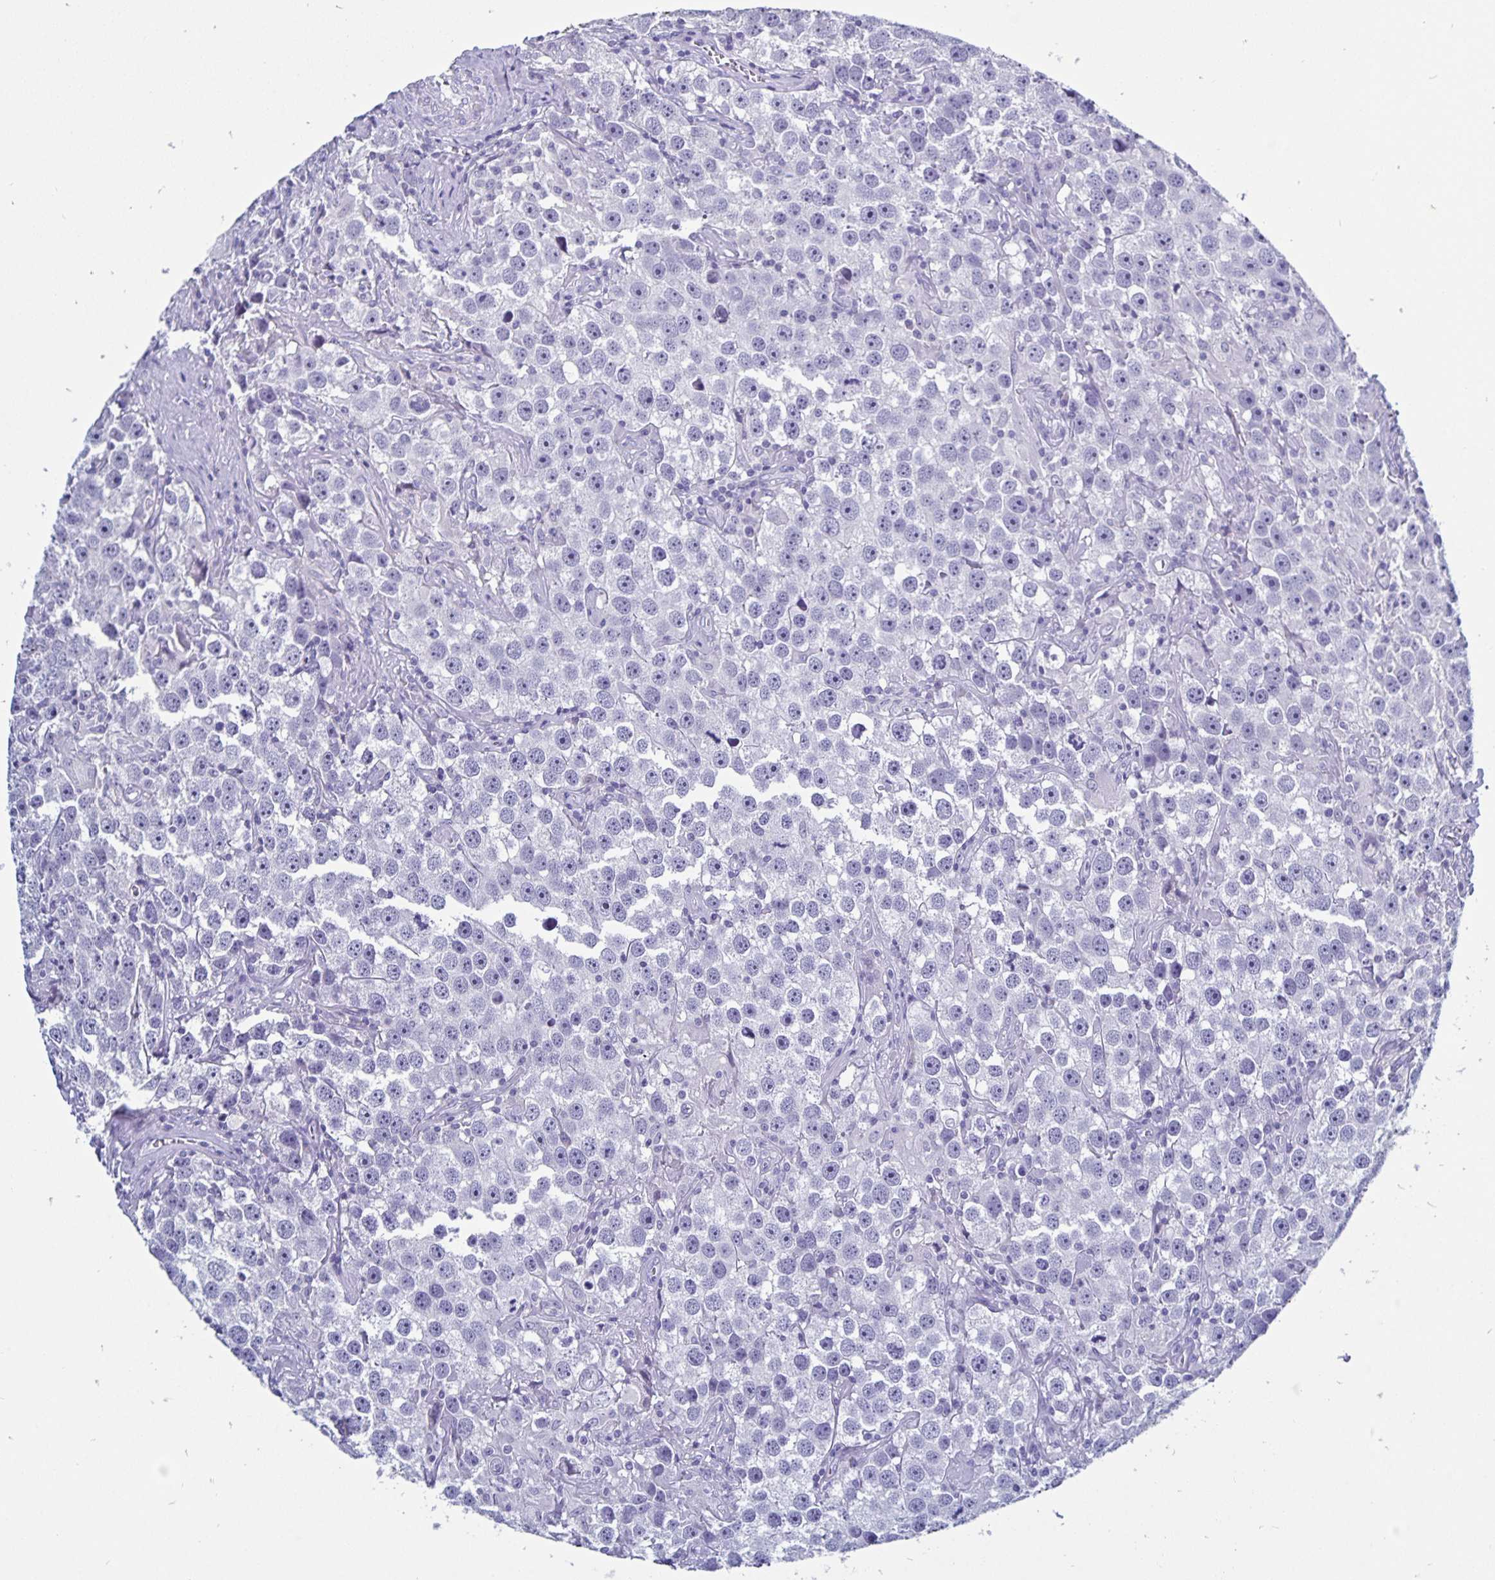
{"staining": {"intensity": "negative", "quantity": "none", "location": "none"}, "tissue": "testis cancer", "cell_type": "Tumor cells", "image_type": "cancer", "snomed": [{"axis": "morphology", "description": "Seminoma, NOS"}, {"axis": "topography", "description": "Testis"}], "caption": "This histopathology image is of testis cancer (seminoma) stained with immunohistochemistry (IHC) to label a protein in brown with the nuclei are counter-stained blue. There is no expression in tumor cells.", "gene": "ODF3B", "patient": {"sex": "male", "age": 49}}